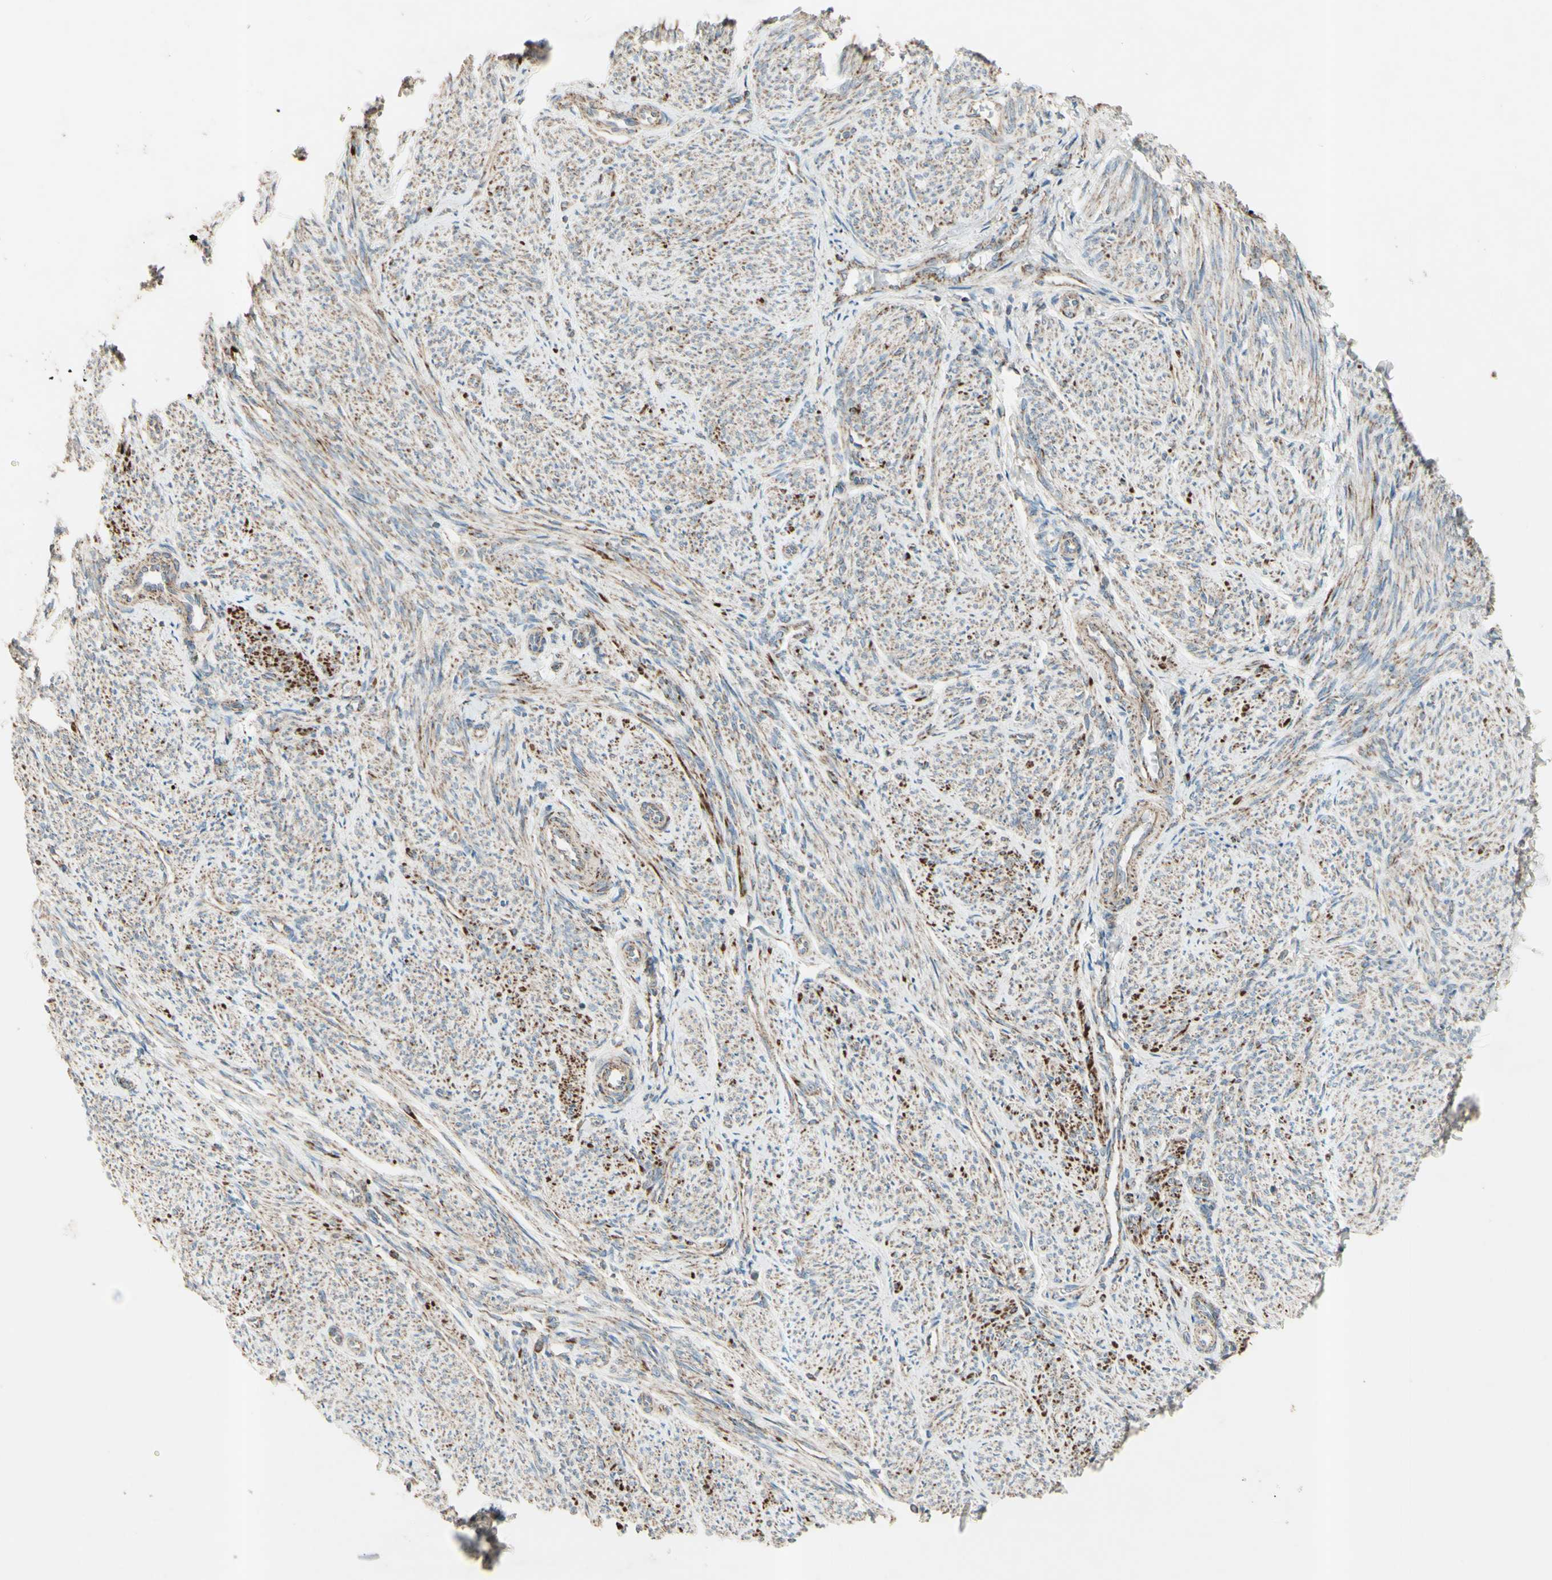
{"staining": {"intensity": "moderate", "quantity": ">75%", "location": "cytoplasmic/membranous"}, "tissue": "smooth muscle", "cell_type": "Smooth muscle cells", "image_type": "normal", "snomed": [{"axis": "morphology", "description": "Normal tissue, NOS"}, {"axis": "topography", "description": "Smooth muscle"}], "caption": "Benign smooth muscle shows moderate cytoplasmic/membranous staining in approximately >75% of smooth muscle cells.", "gene": "RHOT1", "patient": {"sex": "female", "age": 65}}